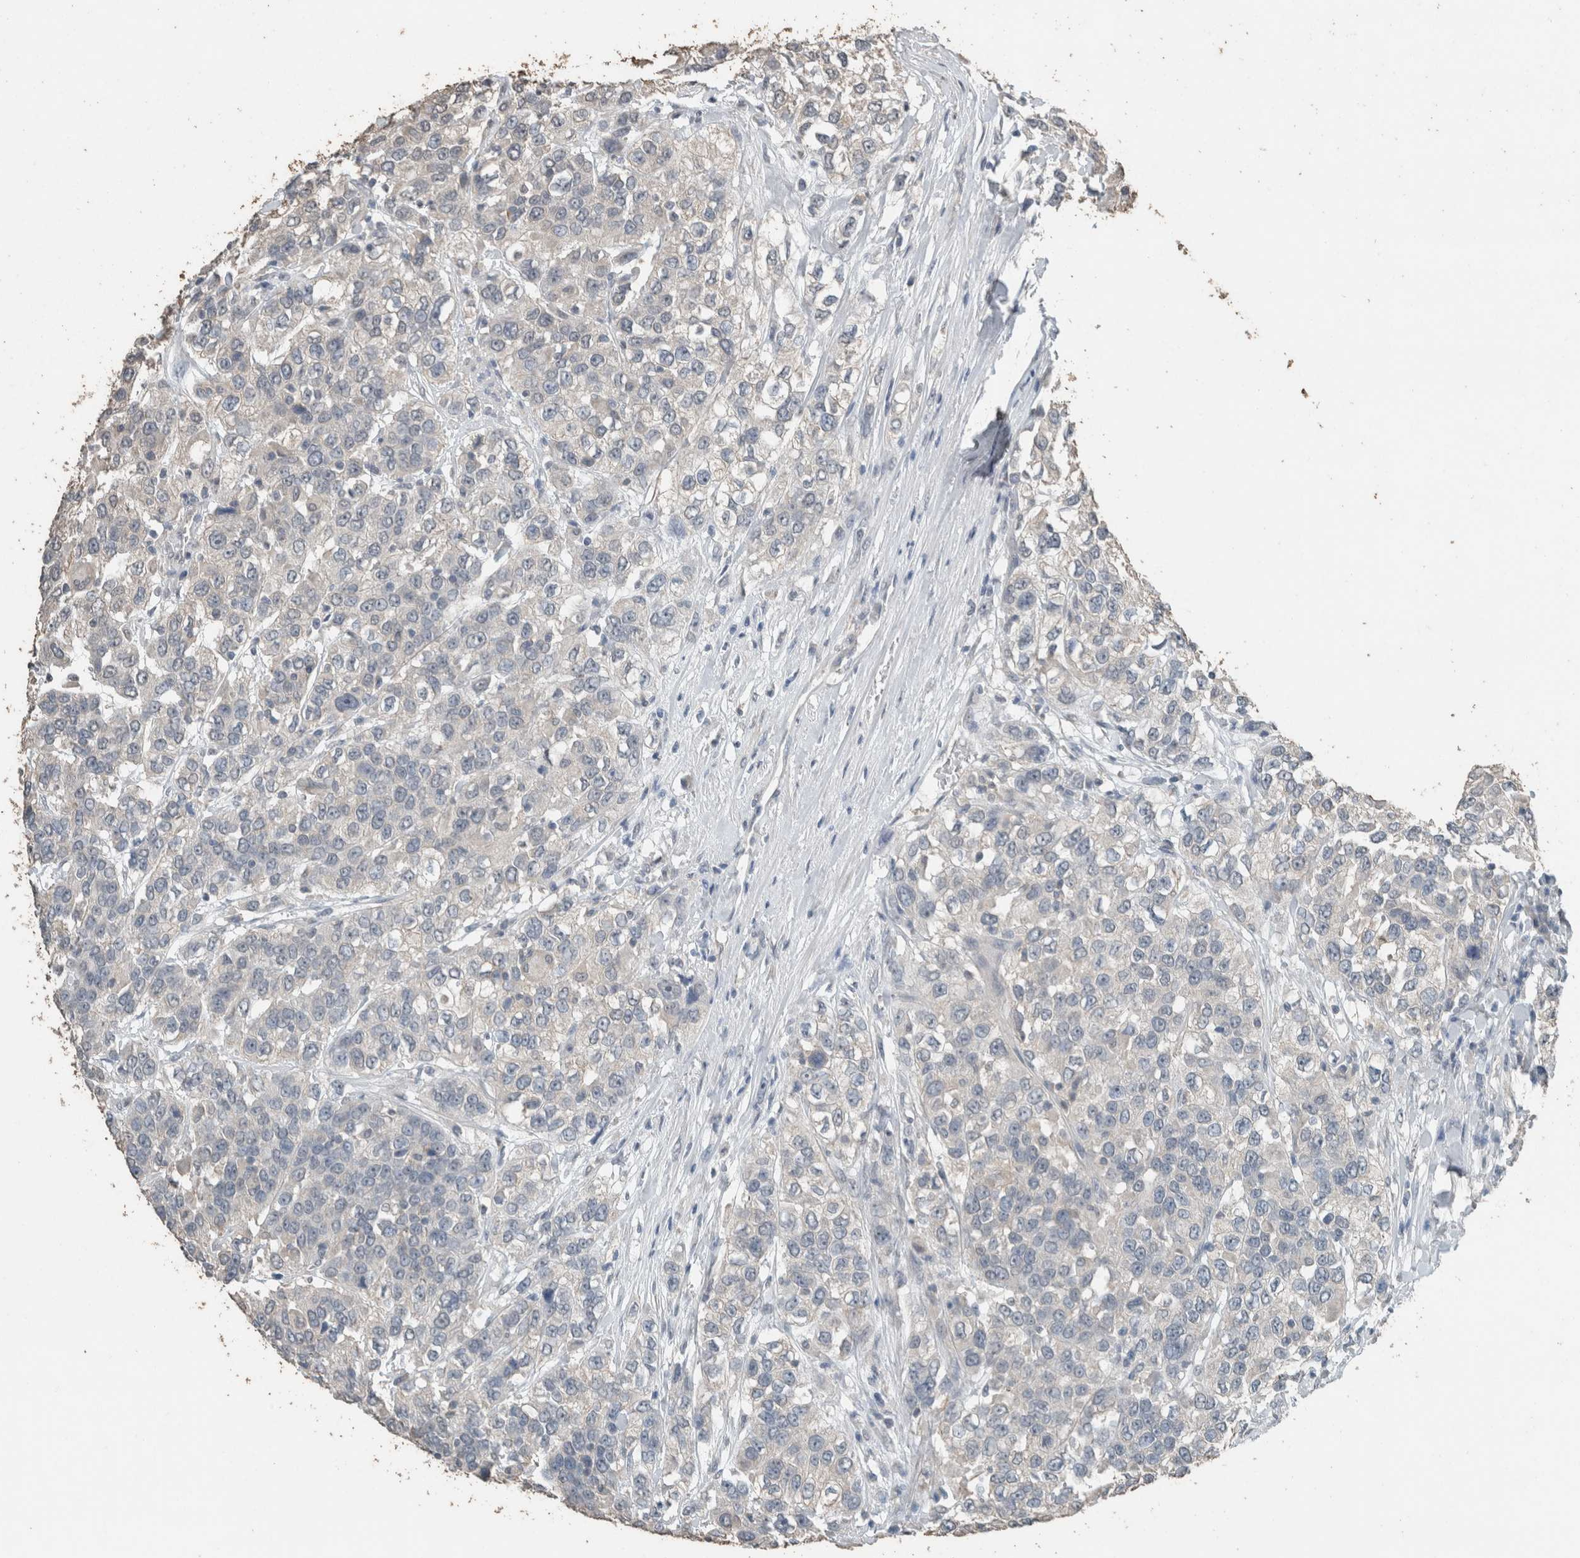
{"staining": {"intensity": "negative", "quantity": "none", "location": "none"}, "tissue": "urothelial cancer", "cell_type": "Tumor cells", "image_type": "cancer", "snomed": [{"axis": "morphology", "description": "Urothelial carcinoma, High grade"}, {"axis": "topography", "description": "Urinary bladder"}], "caption": "DAB immunohistochemical staining of human urothelial cancer exhibits no significant expression in tumor cells. (DAB immunohistochemistry (IHC) with hematoxylin counter stain).", "gene": "ACVR2B", "patient": {"sex": "female", "age": 80}}